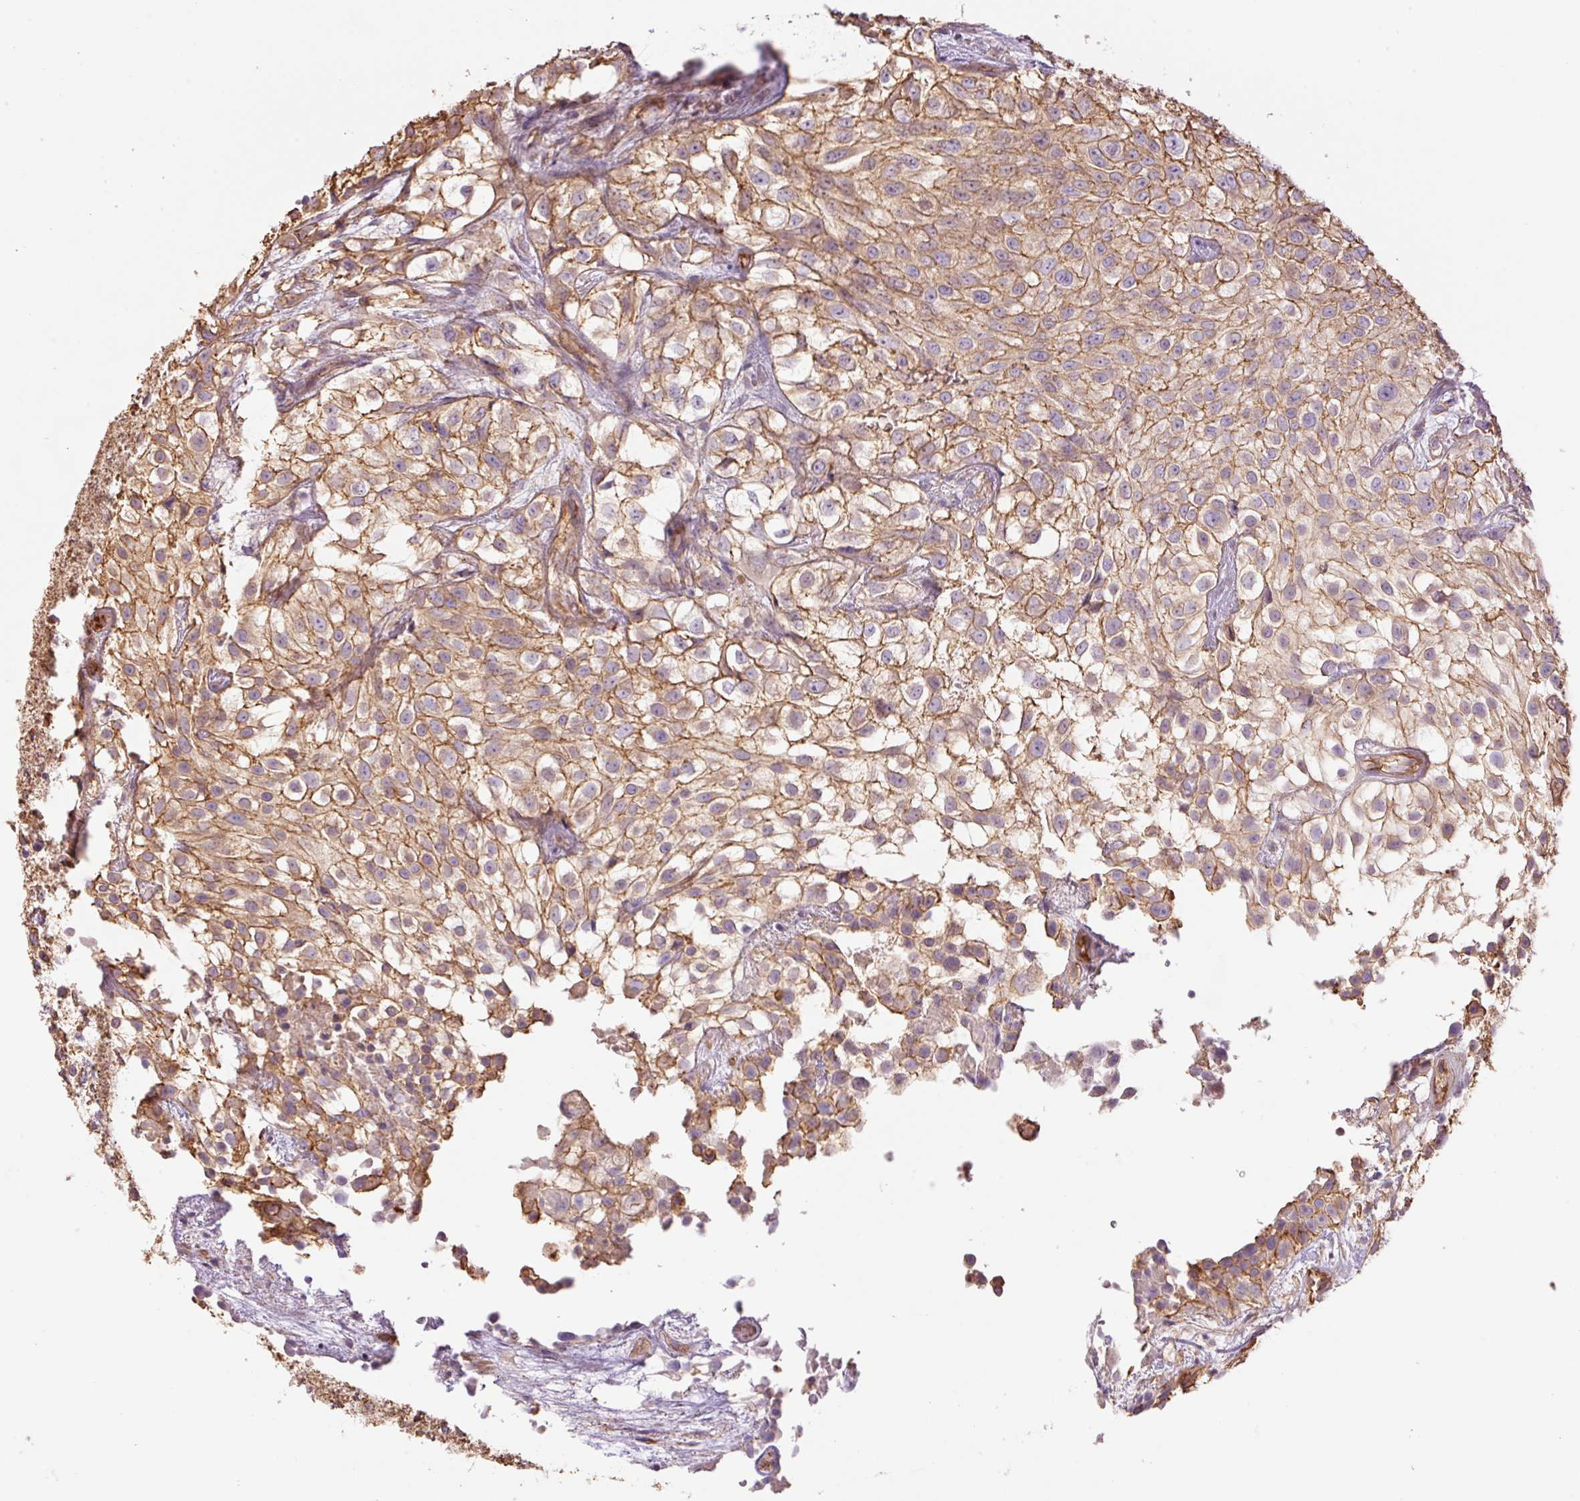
{"staining": {"intensity": "moderate", "quantity": ">75%", "location": "cytoplasmic/membranous"}, "tissue": "urothelial cancer", "cell_type": "Tumor cells", "image_type": "cancer", "snomed": [{"axis": "morphology", "description": "Urothelial carcinoma, High grade"}, {"axis": "topography", "description": "Urinary bladder"}], "caption": "Protein analysis of high-grade urothelial carcinoma tissue reveals moderate cytoplasmic/membranous staining in about >75% of tumor cells.", "gene": "PPP1R1B", "patient": {"sex": "male", "age": 56}}